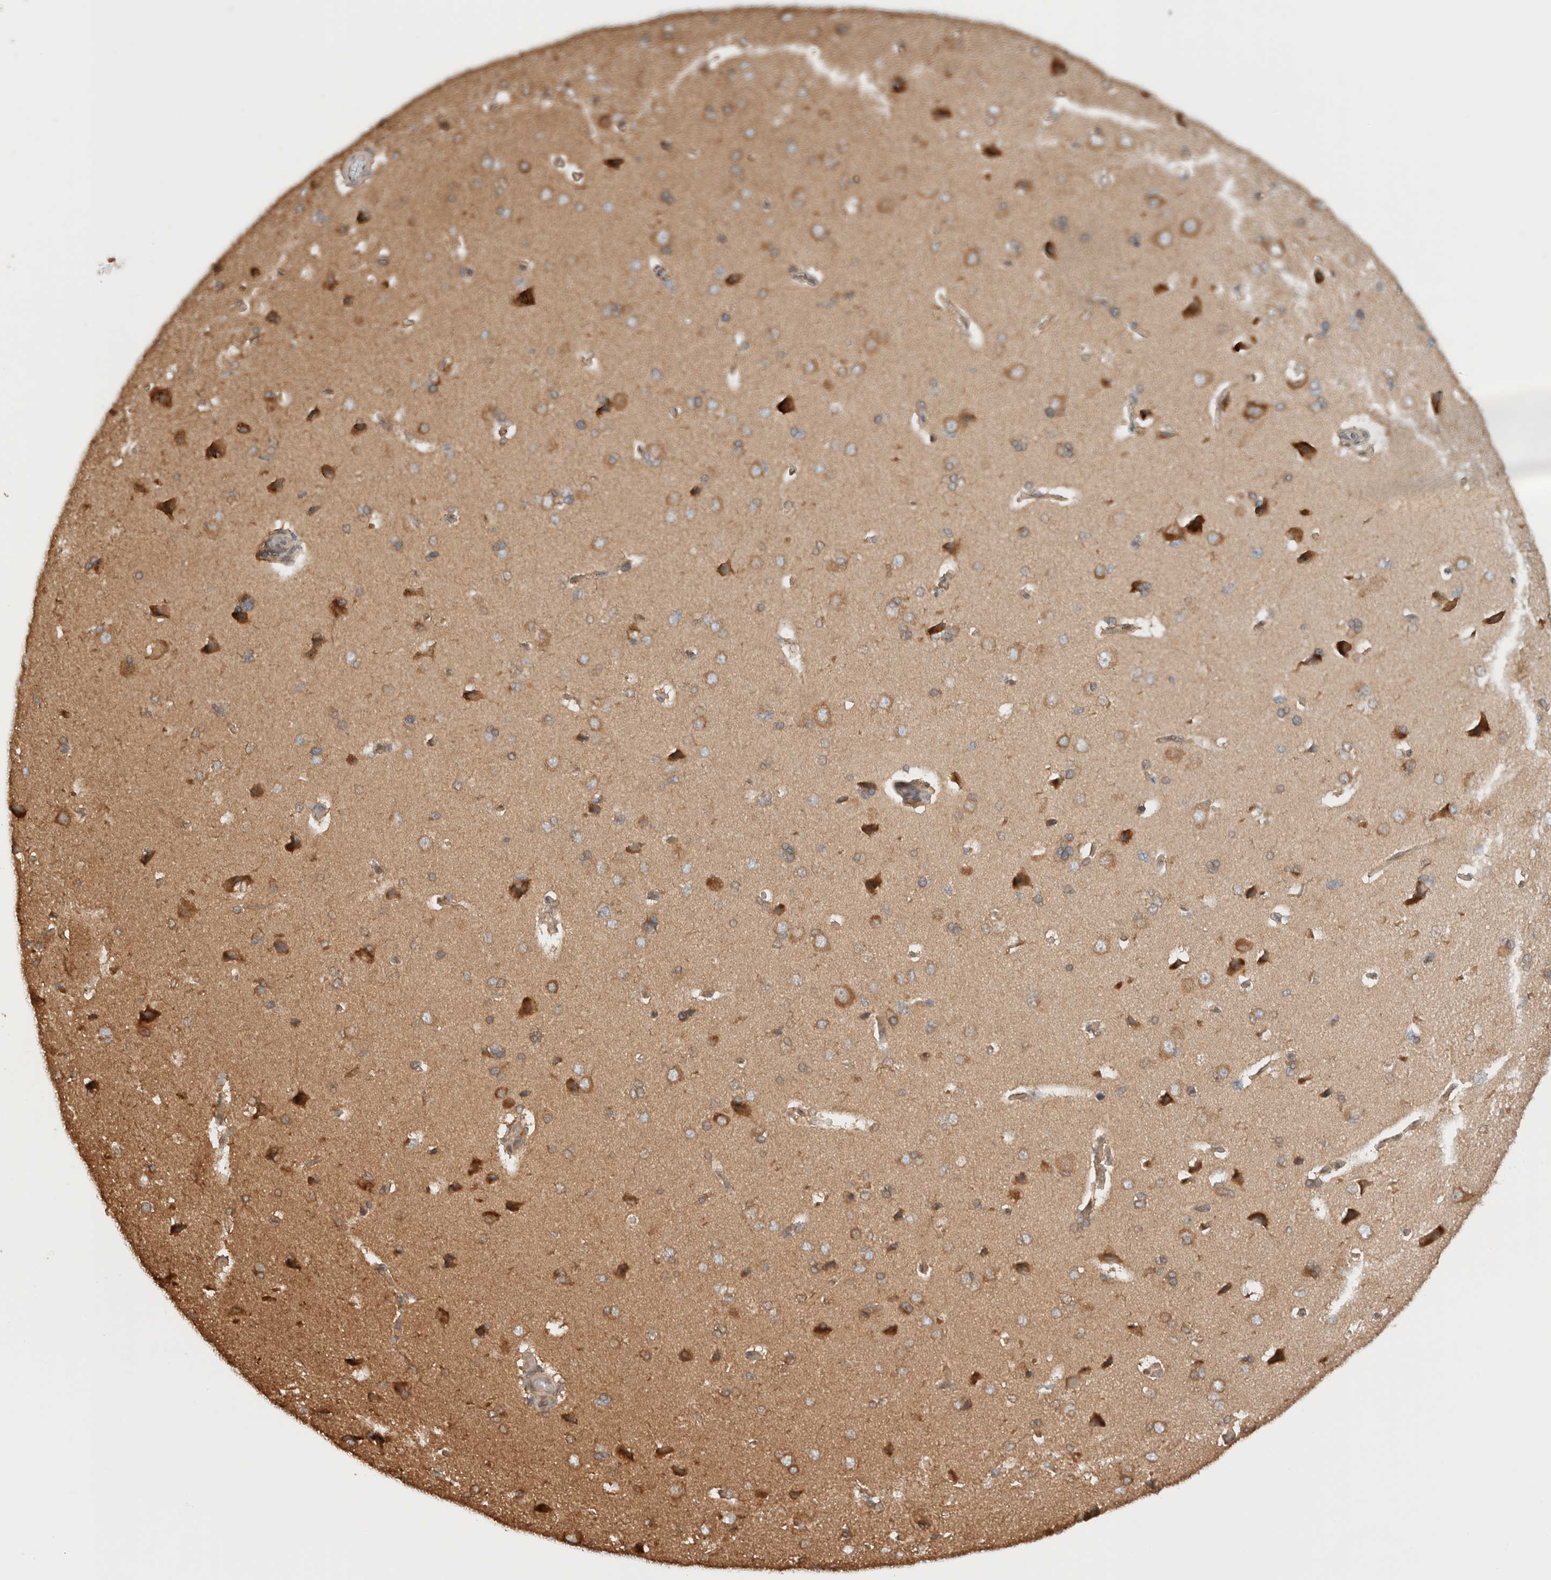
{"staining": {"intensity": "moderate", "quantity": ">75%", "location": "cytoplasmic/membranous"}, "tissue": "cerebral cortex", "cell_type": "Endothelial cells", "image_type": "normal", "snomed": [{"axis": "morphology", "description": "Normal tissue, NOS"}, {"axis": "topography", "description": "Cerebral cortex"}], "caption": "This is a histology image of IHC staining of unremarkable cerebral cortex, which shows moderate staining in the cytoplasmic/membranous of endothelial cells.", "gene": "ARFGEF2", "patient": {"sex": "male", "age": 62}}